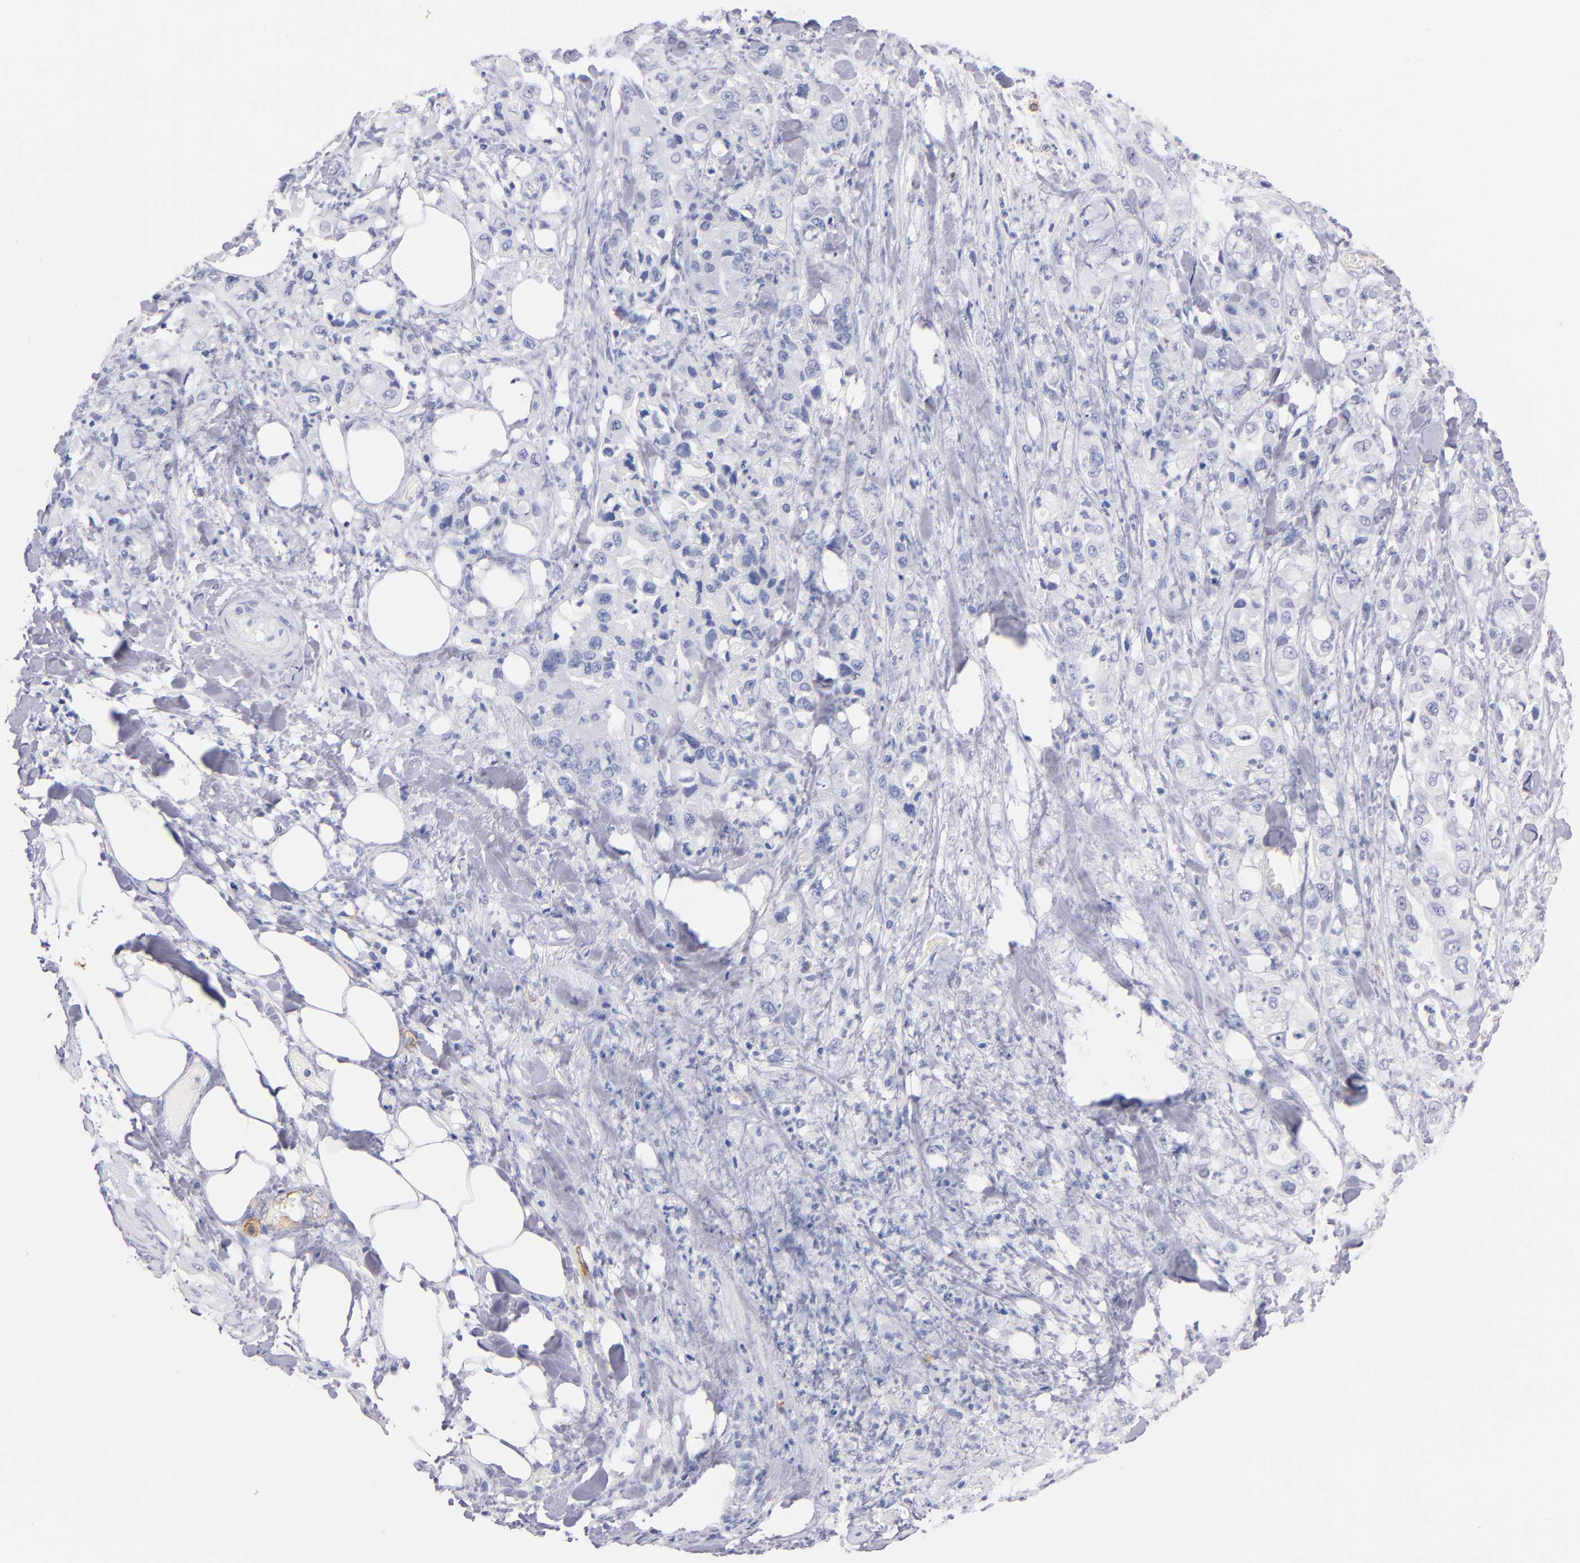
{"staining": {"intensity": "negative", "quantity": "none", "location": "none"}, "tissue": "pancreatic cancer", "cell_type": "Tumor cells", "image_type": "cancer", "snomed": [{"axis": "morphology", "description": "Adenocarcinoma, NOS"}, {"axis": "topography", "description": "Pancreas"}], "caption": "Protein analysis of adenocarcinoma (pancreatic) shows no significant staining in tumor cells. (DAB (3,3'-diaminobenzidine) IHC visualized using brightfield microscopy, high magnification).", "gene": "KIT", "patient": {"sex": "male", "age": 70}}